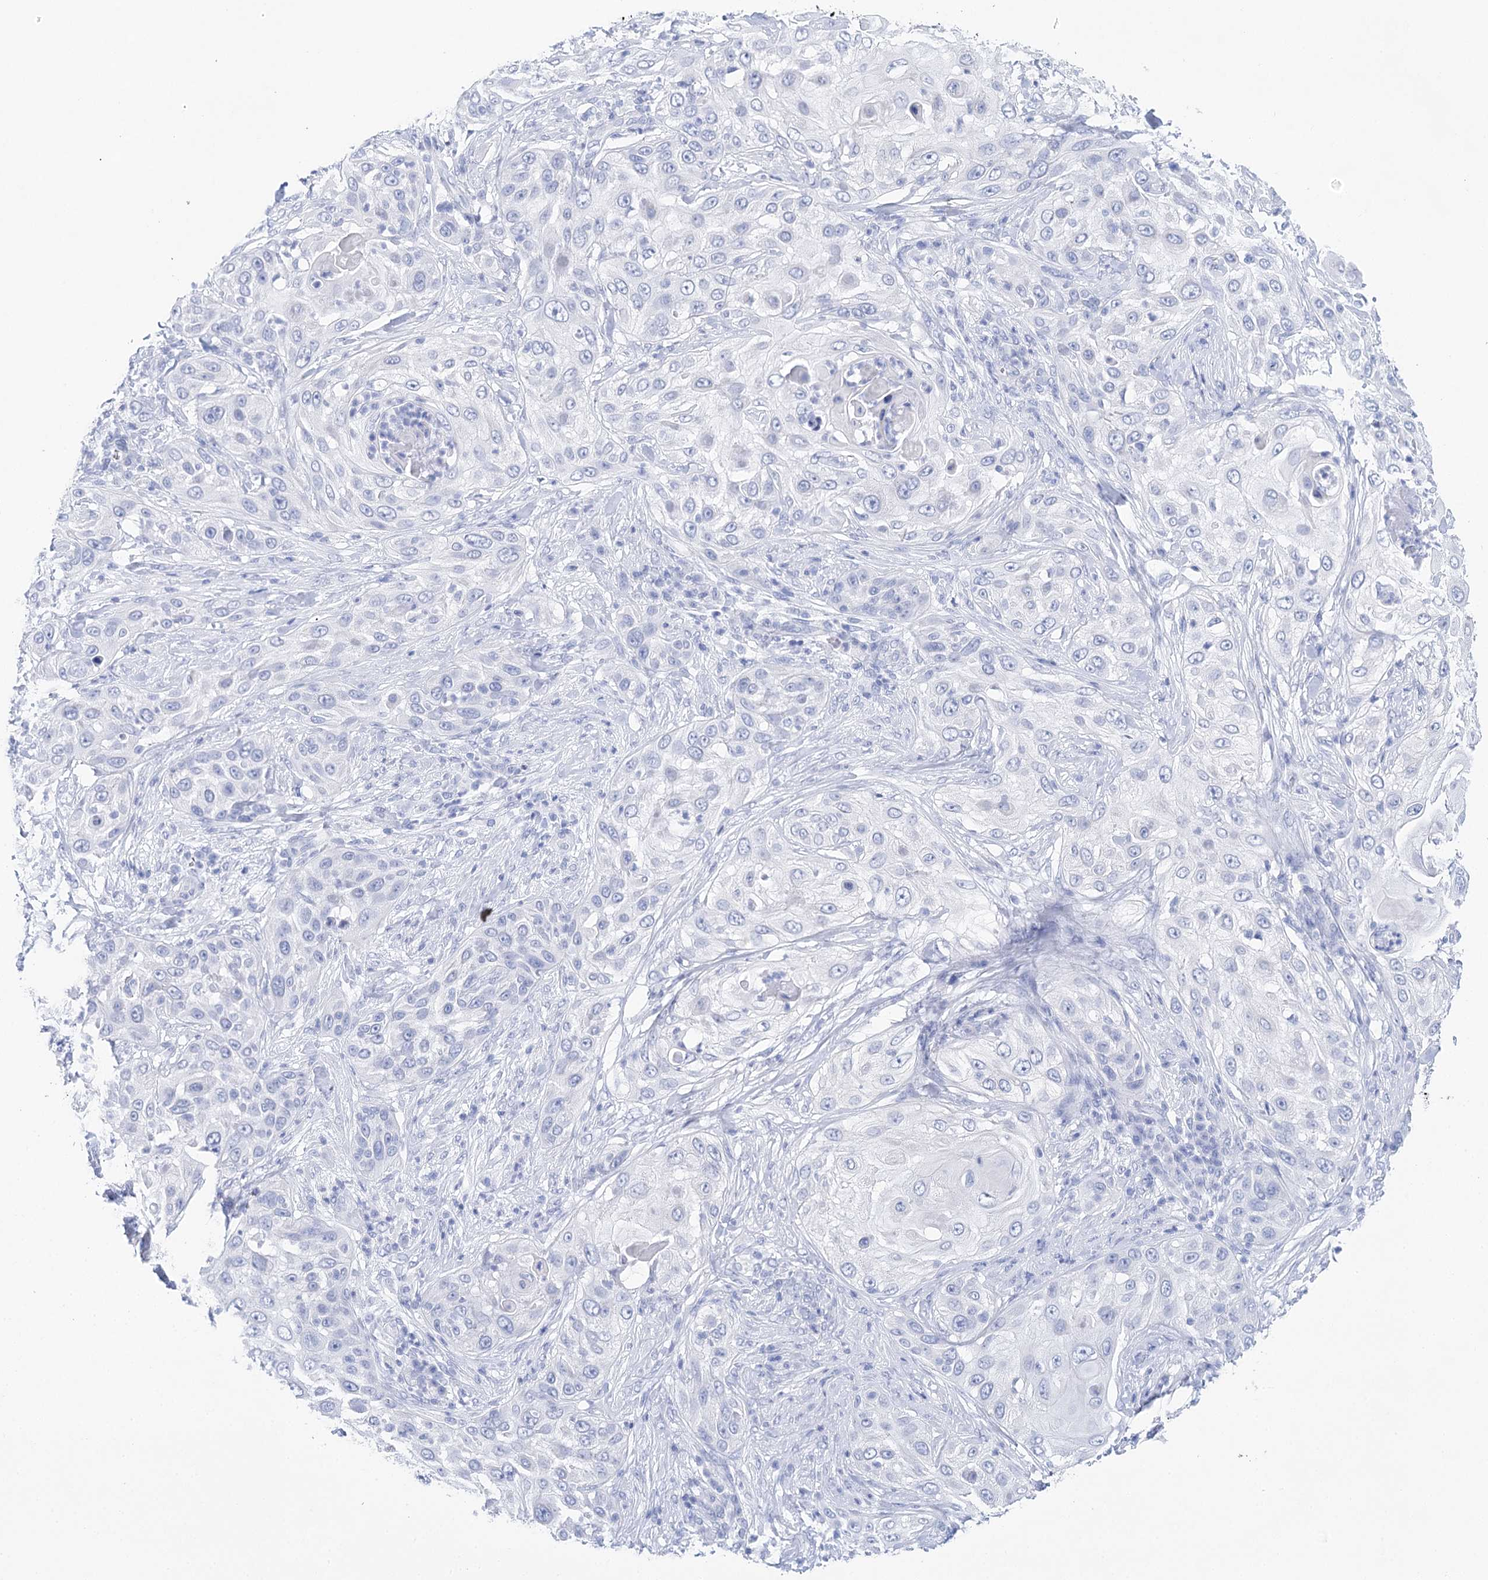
{"staining": {"intensity": "negative", "quantity": "none", "location": "none"}, "tissue": "skin cancer", "cell_type": "Tumor cells", "image_type": "cancer", "snomed": [{"axis": "morphology", "description": "Squamous cell carcinoma, NOS"}, {"axis": "topography", "description": "Skin"}], "caption": "Protein analysis of skin cancer (squamous cell carcinoma) shows no significant expression in tumor cells.", "gene": "LALBA", "patient": {"sex": "female", "age": 44}}